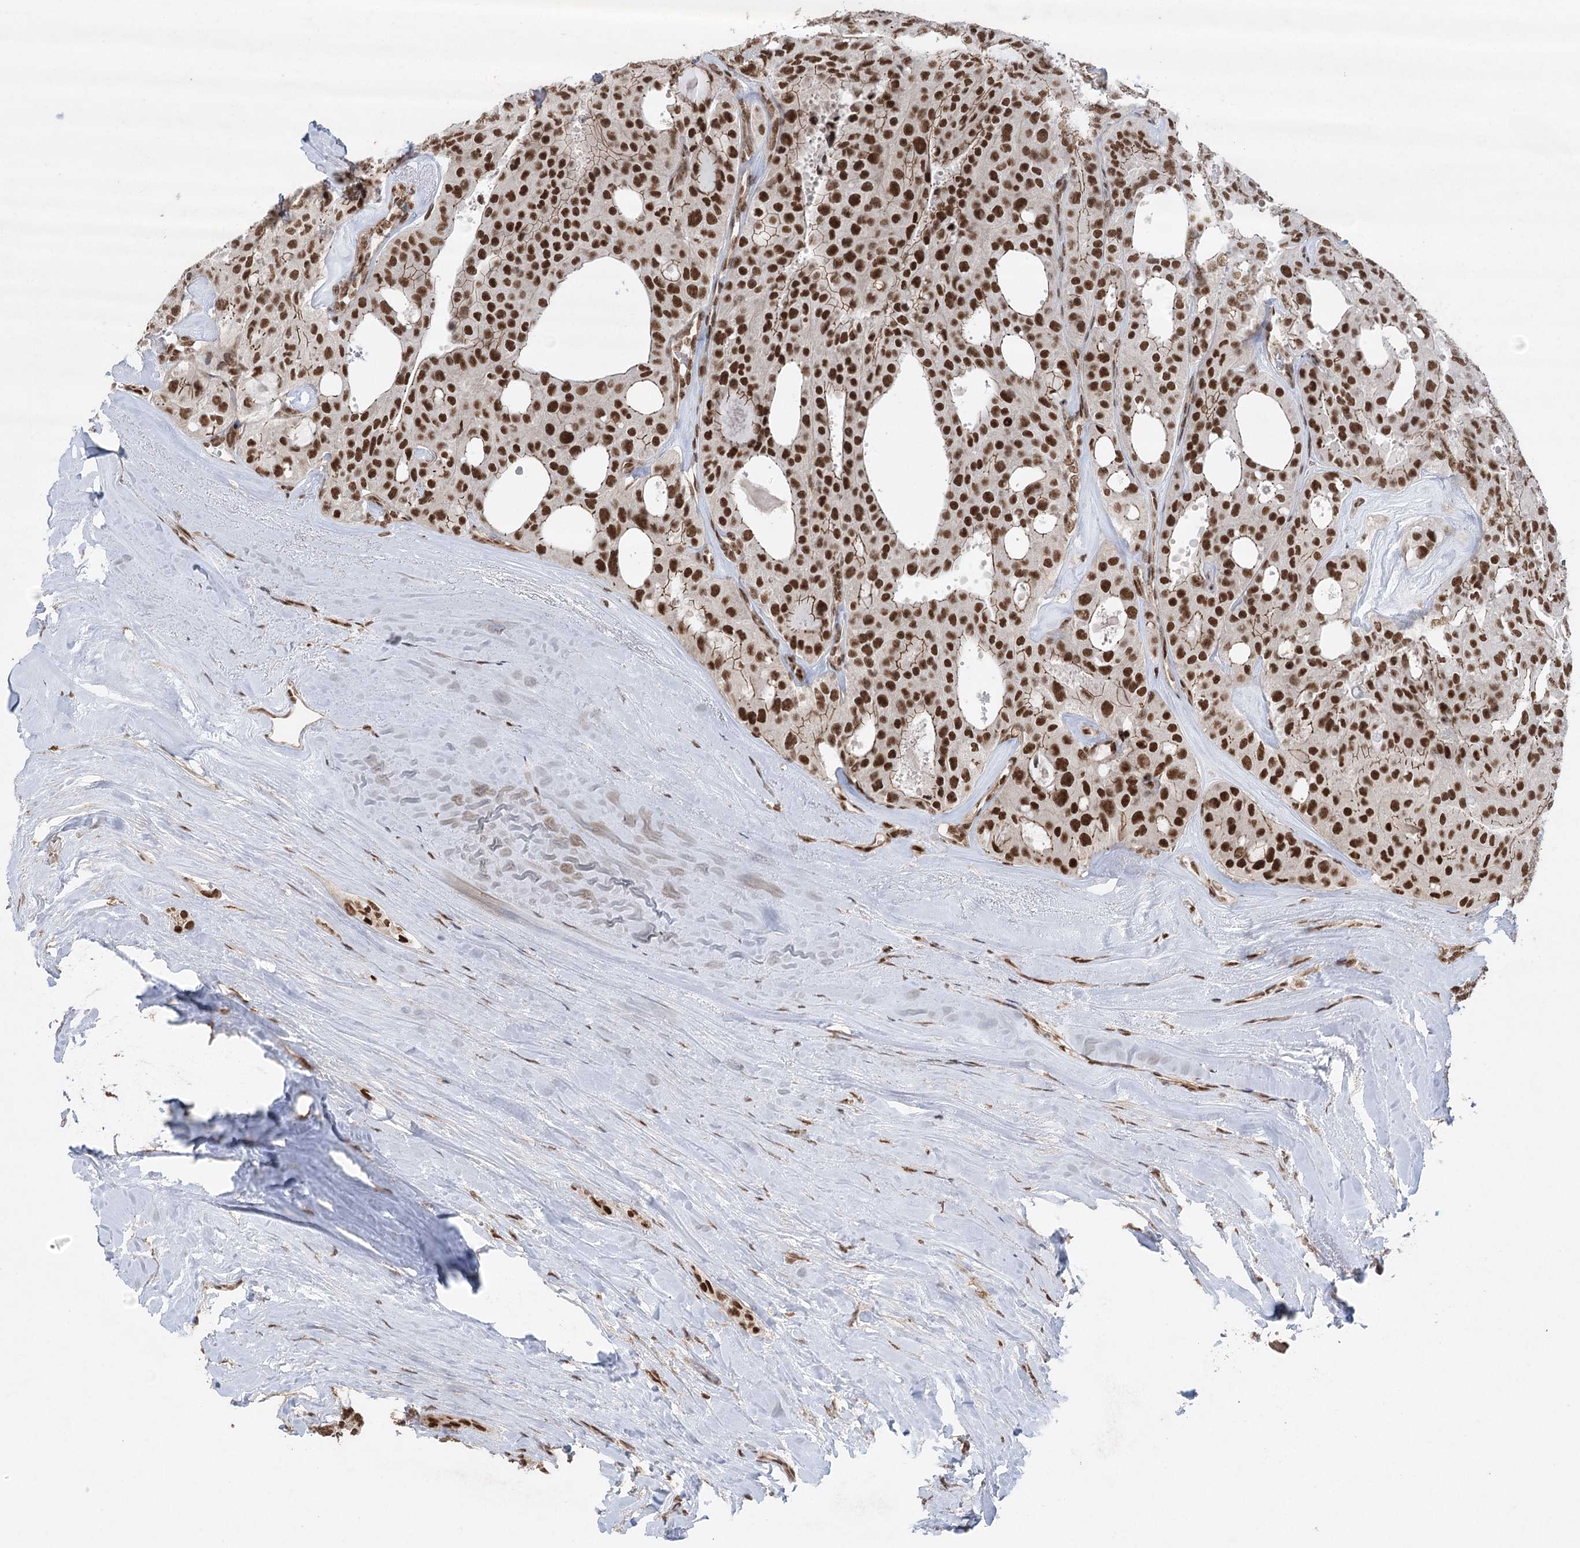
{"staining": {"intensity": "strong", "quantity": ">75%", "location": "nuclear"}, "tissue": "thyroid cancer", "cell_type": "Tumor cells", "image_type": "cancer", "snomed": [{"axis": "morphology", "description": "Follicular adenoma carcinoma, NOS"}, {"axis": "topography", "description": "Thyroid gland"}], "caption": "Brown immunohistochemical staining in human follicular adenoma carcinoma (thyroid) shows strong nuclear positivity in approximately >75% of tumor cells.", "gene": "ZCCHC8", "patient": {"sex": "male", "age": 75}}